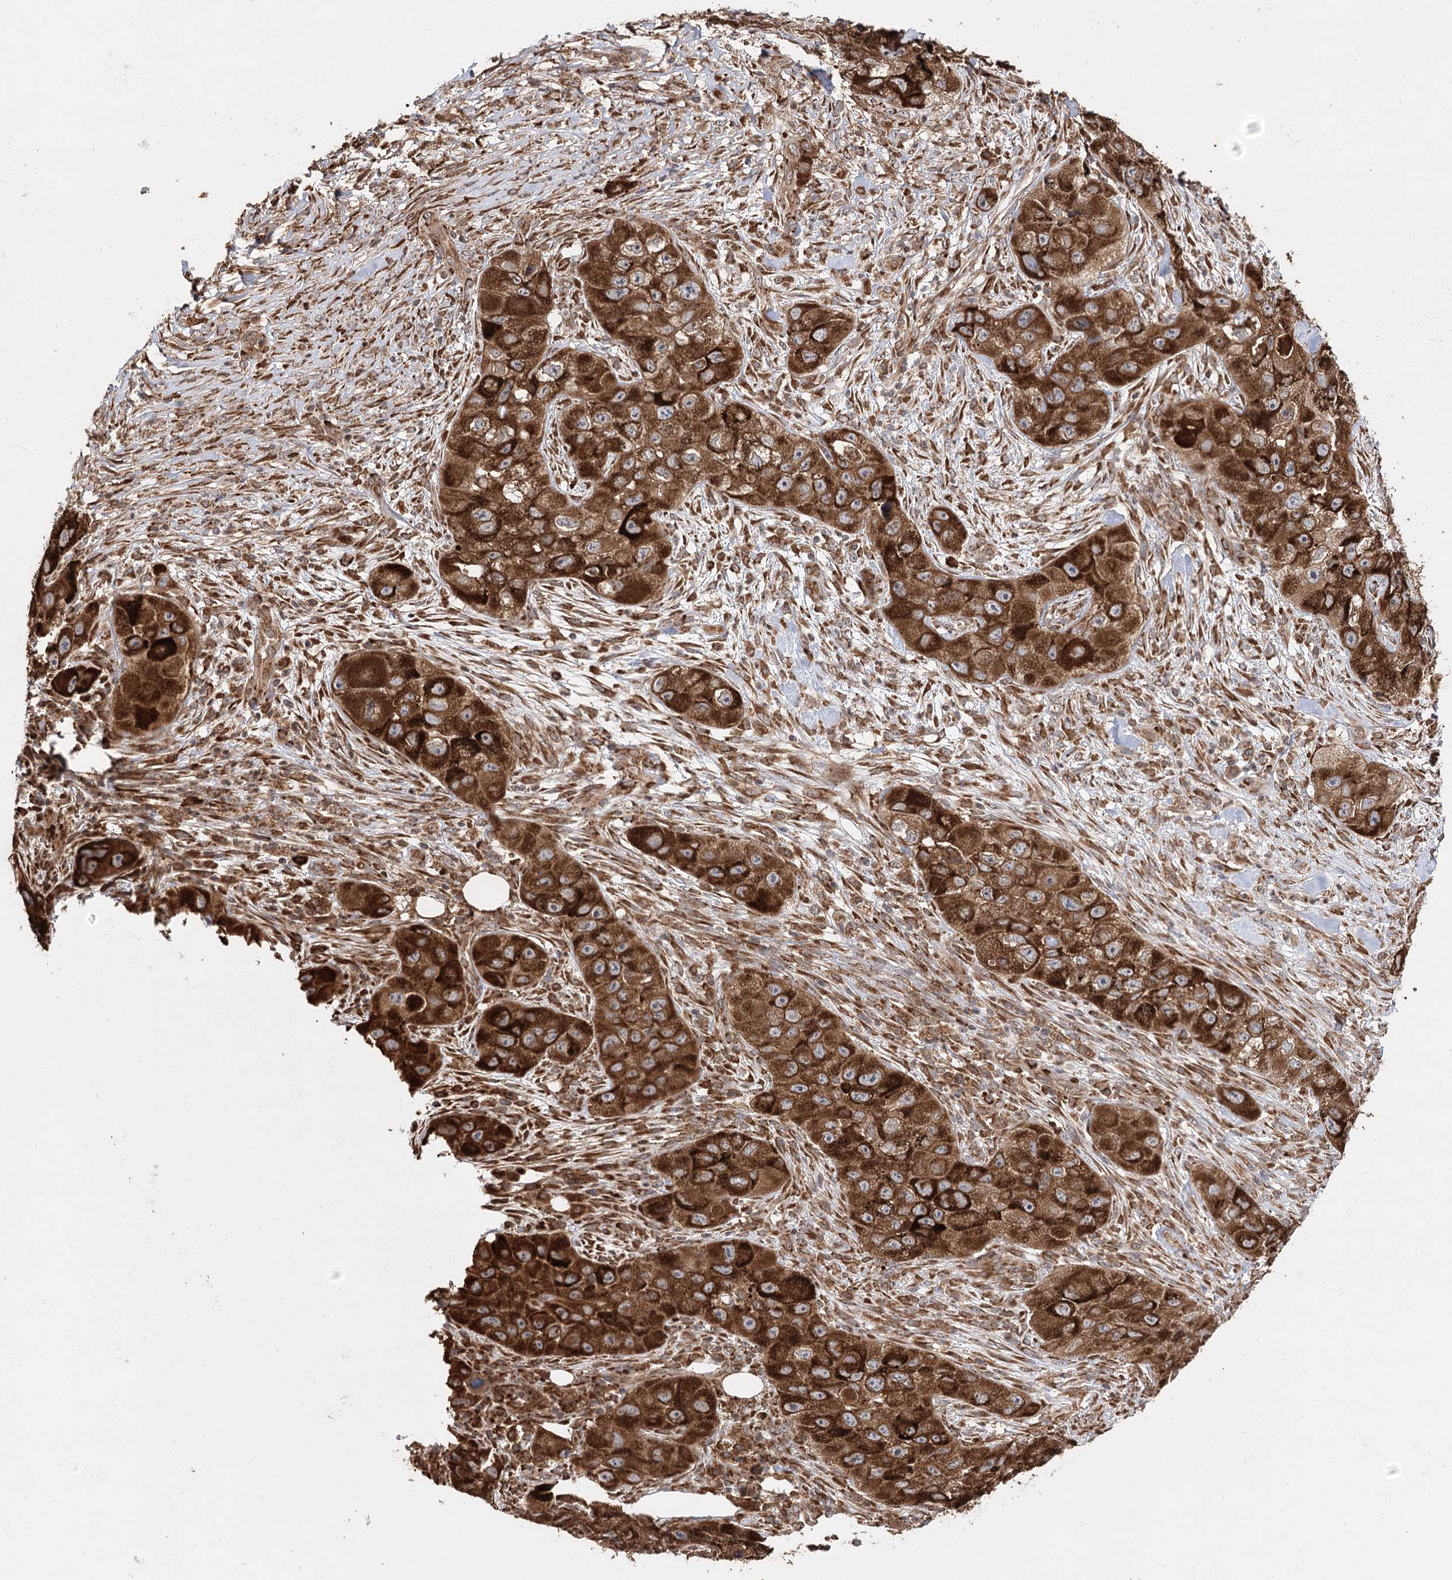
{"staining": {"intensity": "strong", "quantity": ">75%", "location": "cytoplasmic/membranous"}, "tissue": "skin cancer", "cell_type": "Tumor cells", "image_type": "cancer", "snomed": [{"axis": "morphology", "description": "Squamous cell carcinoma, NOS"}, {"axis": "topography", "description": "Skin"}, {"axis": "topography", "description": "Subcutis"}], "caption": "Immunohistochemistry of human skin squamous cell carcinoma shows high levels of strong cytoplasmic/membranous staining in about >75% of tumor cells.", "gene": "DNAJB14", "patient": {"sex": "male", "age": 73}}